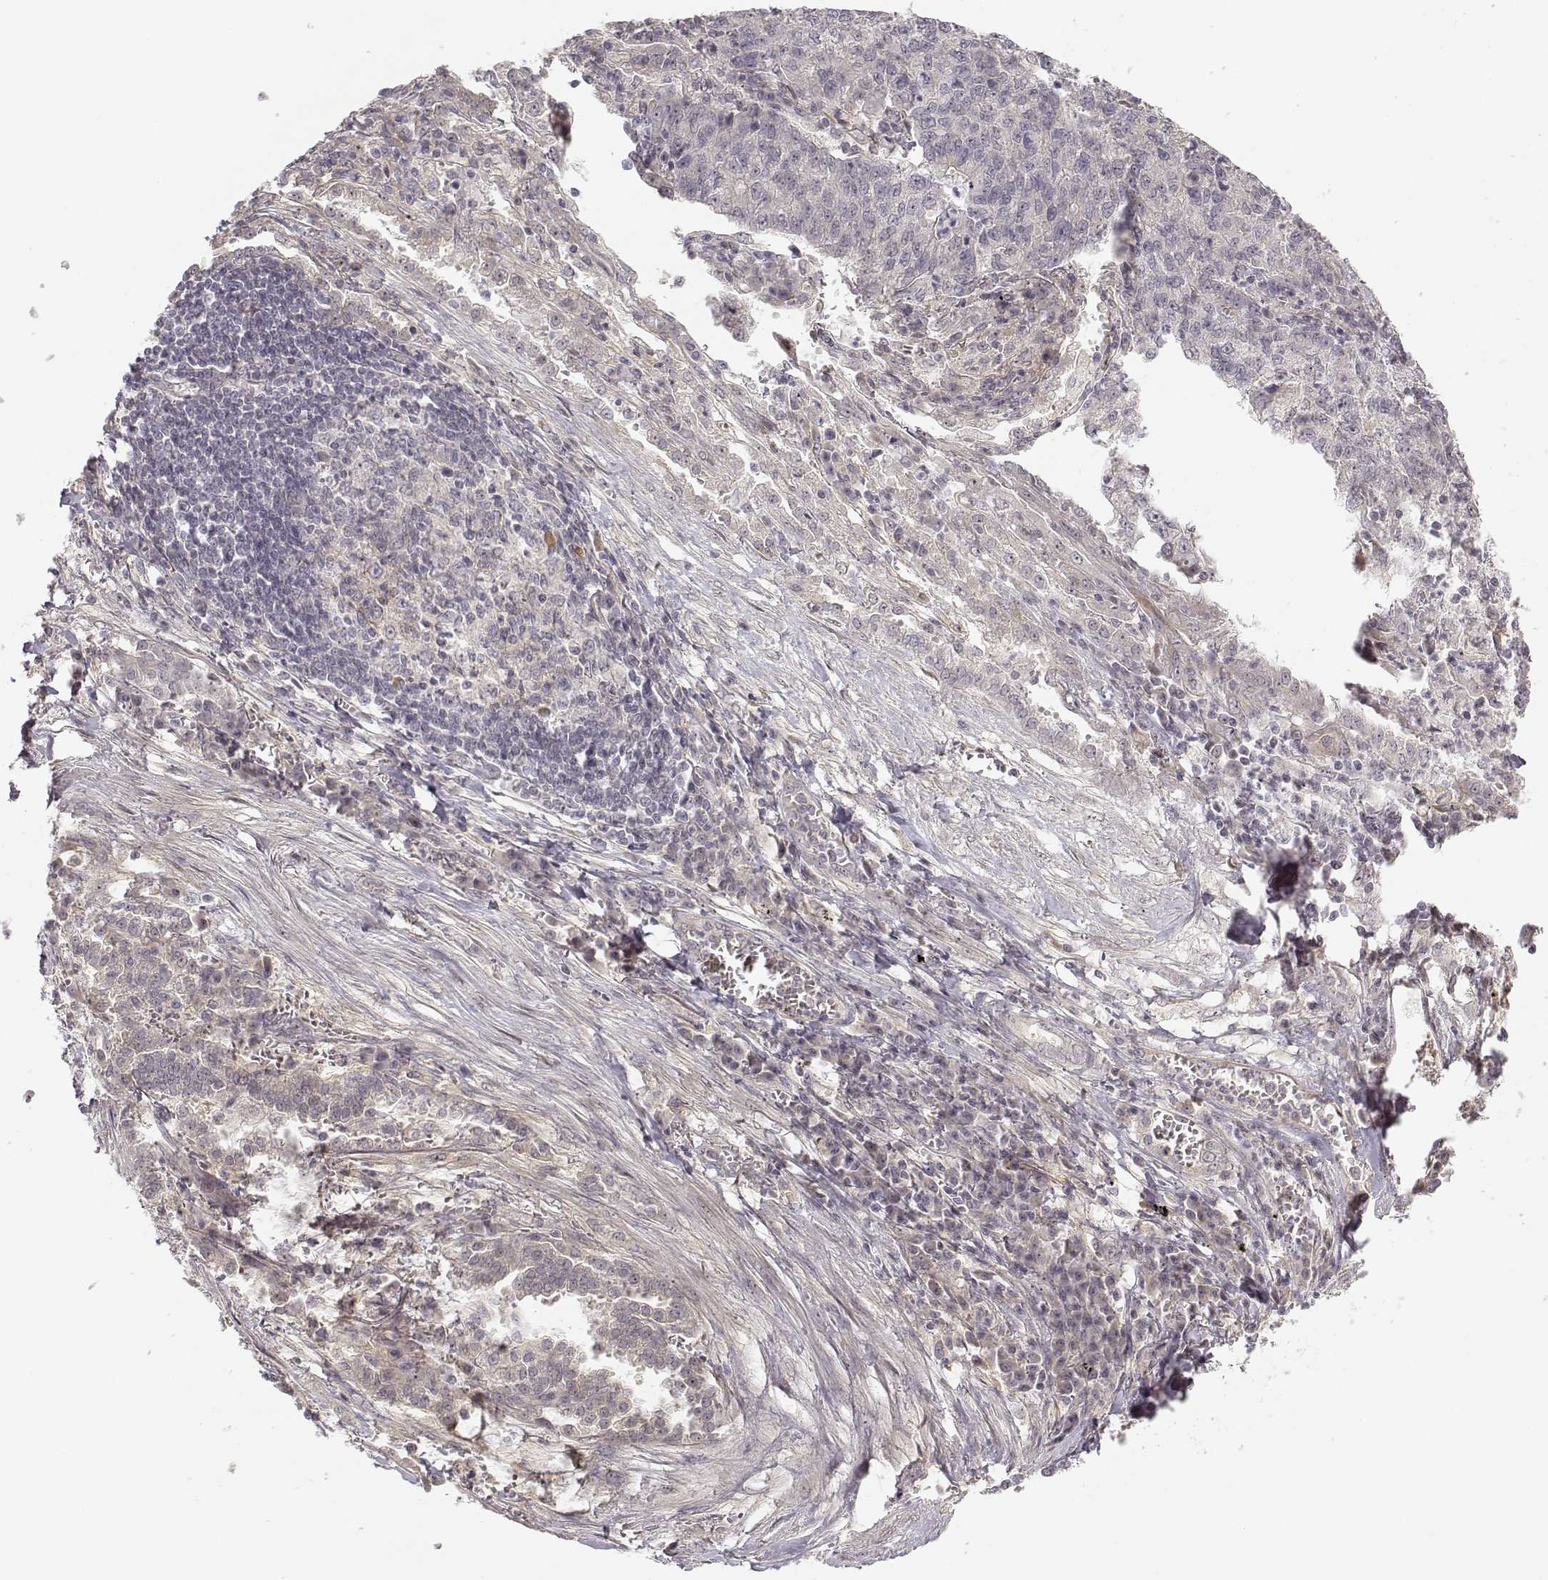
{"staining": {"intensity": "negative", "quantity": "none", "location": "none"}, "tissue": "lung cancer", "cell_type": "Tumor cells", "image_type": "cancer", "snomed": [{"axis": "morphology", "description": "Adenocarcinoma, NOS"}, {"axis": "topography", "description": "Lung"}], "caption": "This is a photomicrograph of immunohistochemistry staining of lung cancer, which shows no staining in tumor cells.", "gene": "MED12L", "patient": {"sex": "male", "age": 57}}